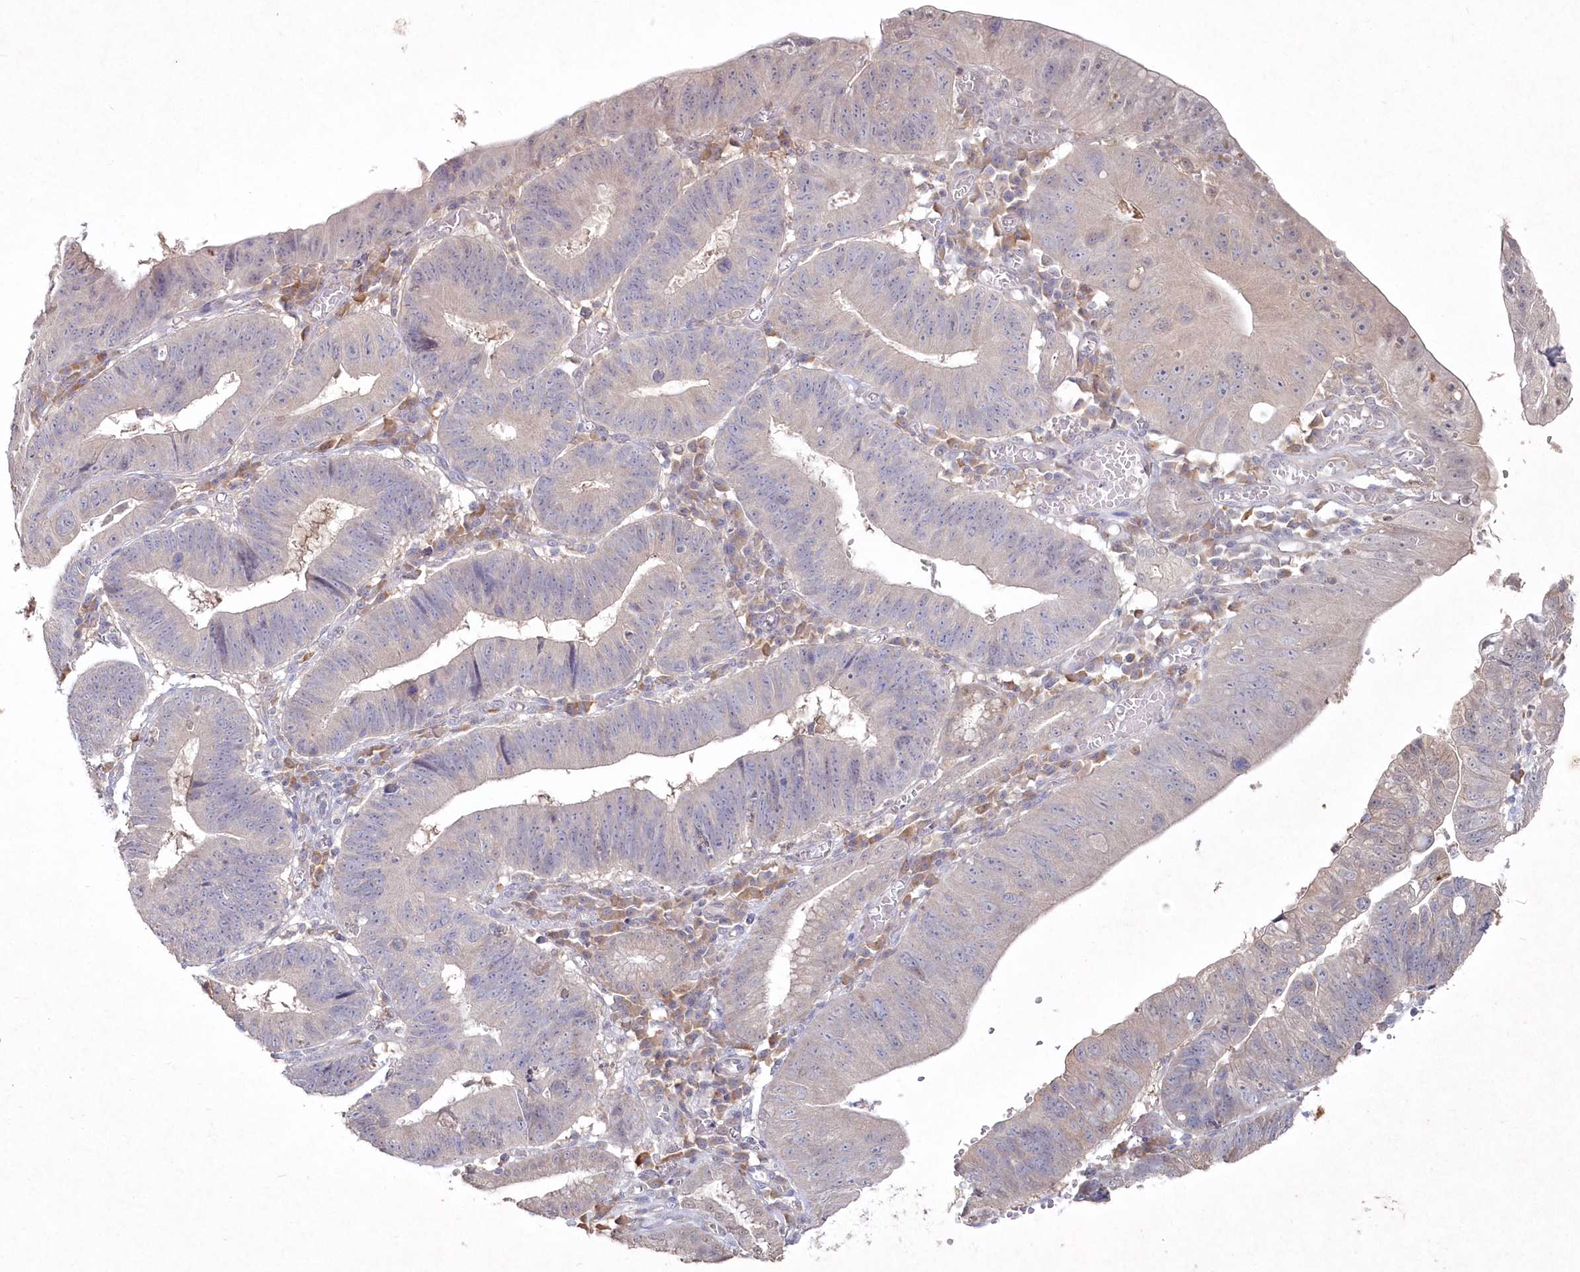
{"staining": {"intensity": "weak", "quantity": "<25%", "location": "cytoplasmic/membranous"}, "tissue": "stomach cancer", "cell_type": "Tumor cells", "image_type": "cancer", "snomed": [{"axis": "morphology", "description": "Adenocarcinoma, NOS"}, {"axis": "topography", "description": "Stomach"}], "caption": "High magnification brightfield microscopy of adenocarcinoma (stomach) stained with DAB (brown) and counterstained with hematoxylin (blue): tumor cells show no significant staining.", "gene": "TGFBRAP1", "patient": {"sex": "male", "age": 59}}